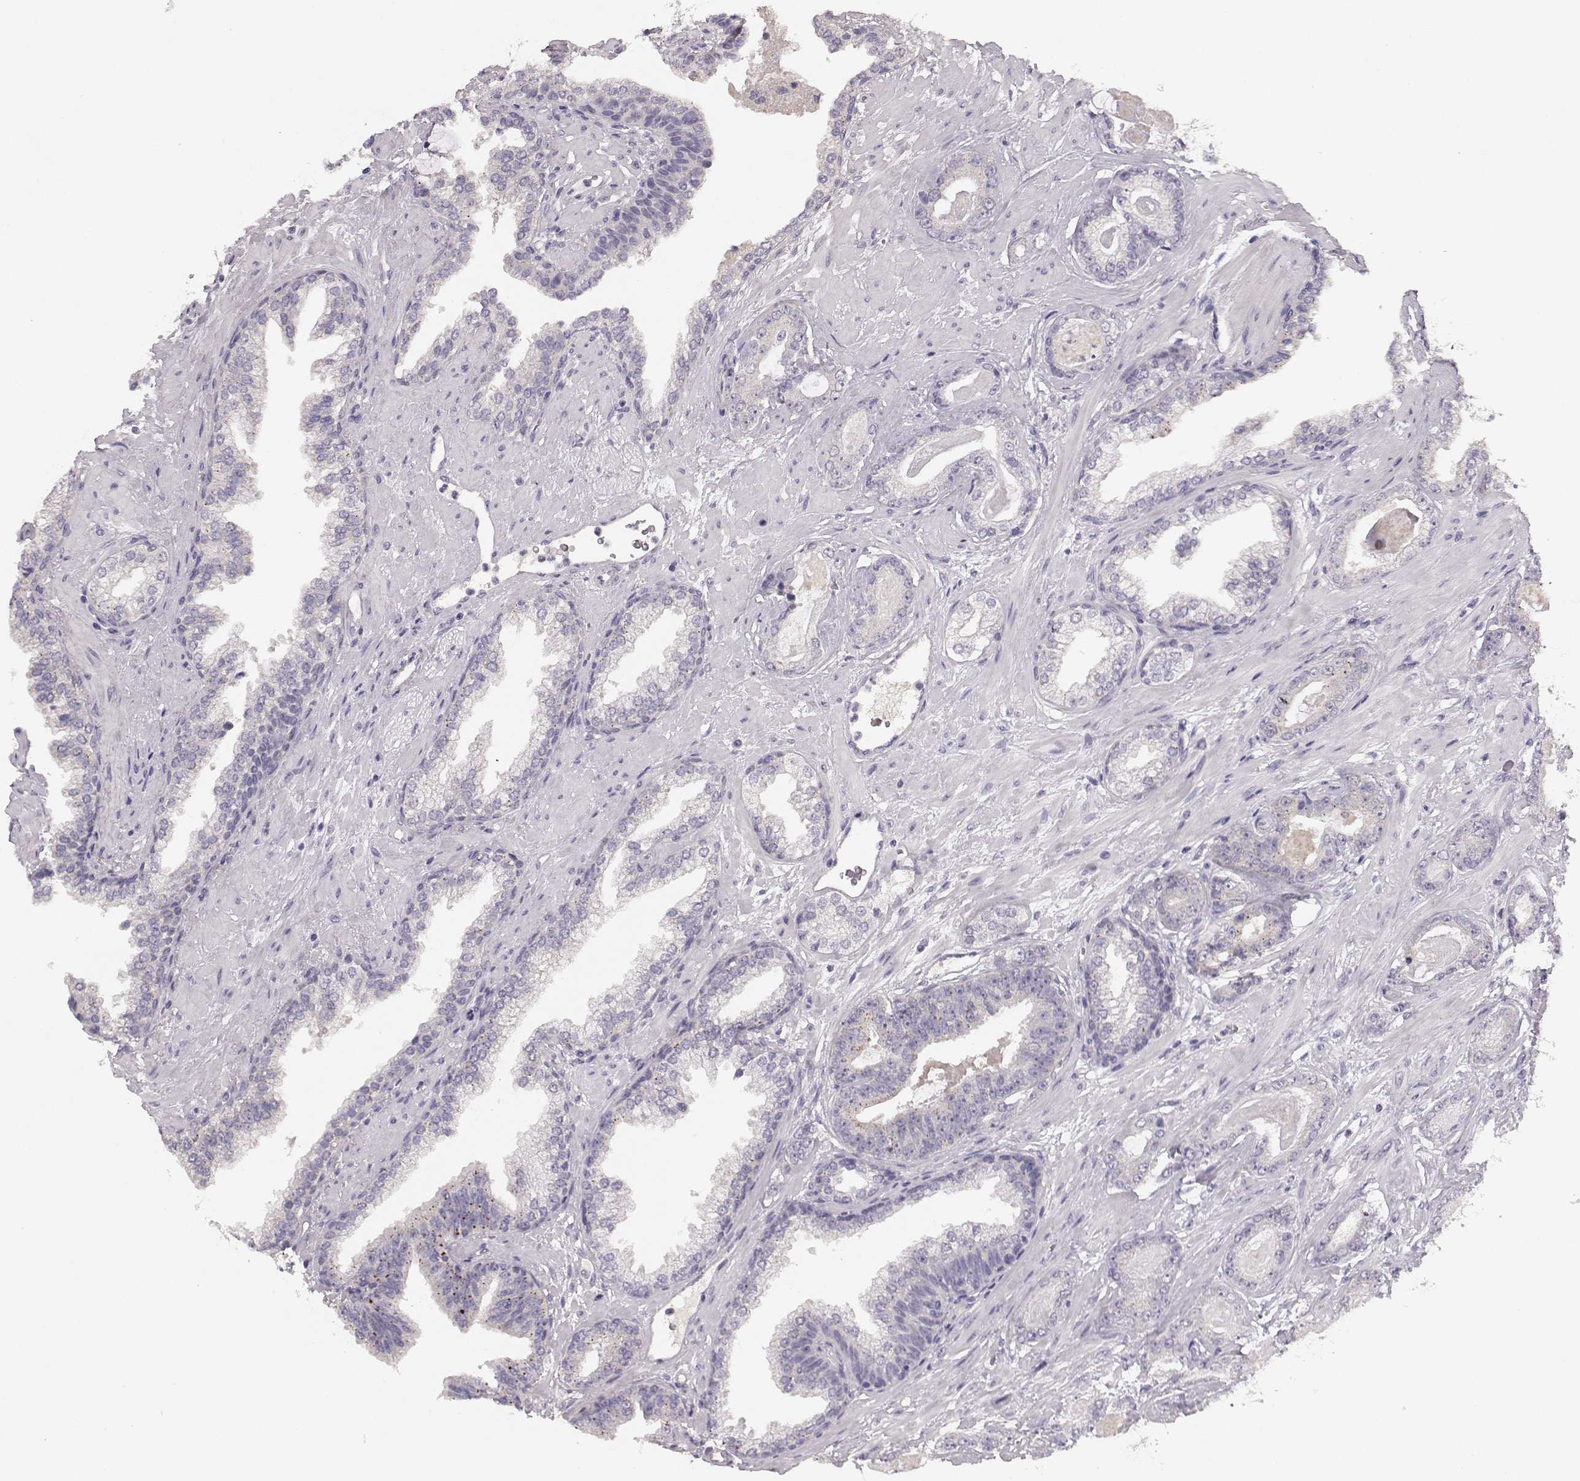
{"staining": {"intensity": "negative", "quantity": "none", "location": "none"}, "tissue": "prostate cancer", "cell_type": "Tumor cells", "image_type": "cancer", "snomed": [{"axis": "morphology", "description": "Adenocarcinoma, Low grade"}, {"axis": "topography", "description": "Prostate"}], "caption": "Human prostate cancer (low-grade adenocarcinoma) stained for a protein using immunohistochemistry (IHC) demonstrates no expression in tumor cells.", "gene": "BFSP2", "patient": {"sex": "male", "age": 61}}